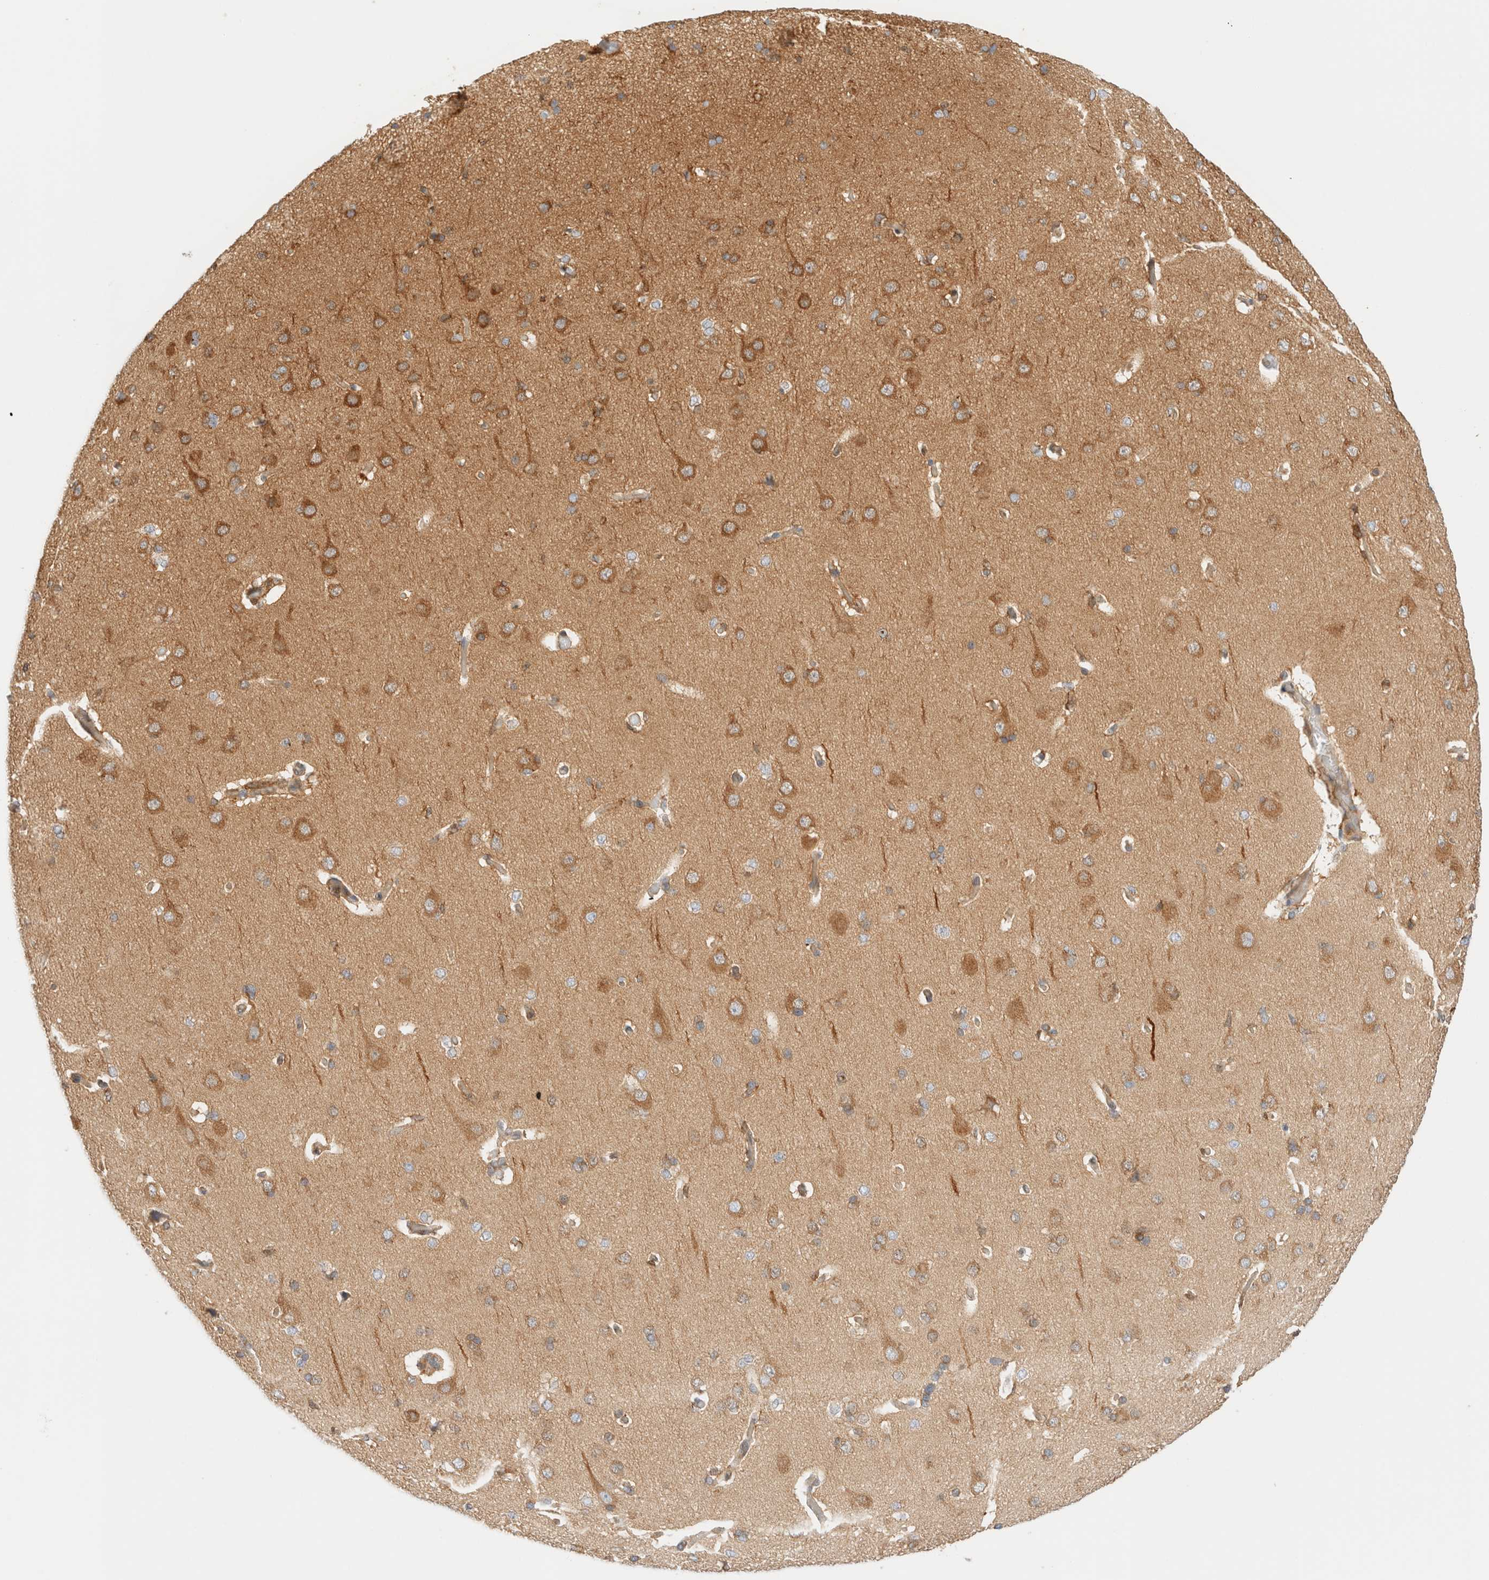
{"staining": {"intensity": "moderate", "quantity": ">75%", "location": "cytoplasmic/membranous"}, "tissue": "cerebral cortex", "cell_type": "Endothelial cells", "image_type": "normal", "snomed": [{"axis": "morphology", "description": "Normal tissue, NOS"}, {"axis": "topography", "description": "Cerebral cortex"}], "caption": "There is medium levels of moderate cytoplasmic/membranous positivity in endothelial cells of unremarkable cerebral cortex, as demonstrated by immunohistochemical staining (brown color).", "gene": "RABEP1", "patient": {"sex": "male", "age": 62}}